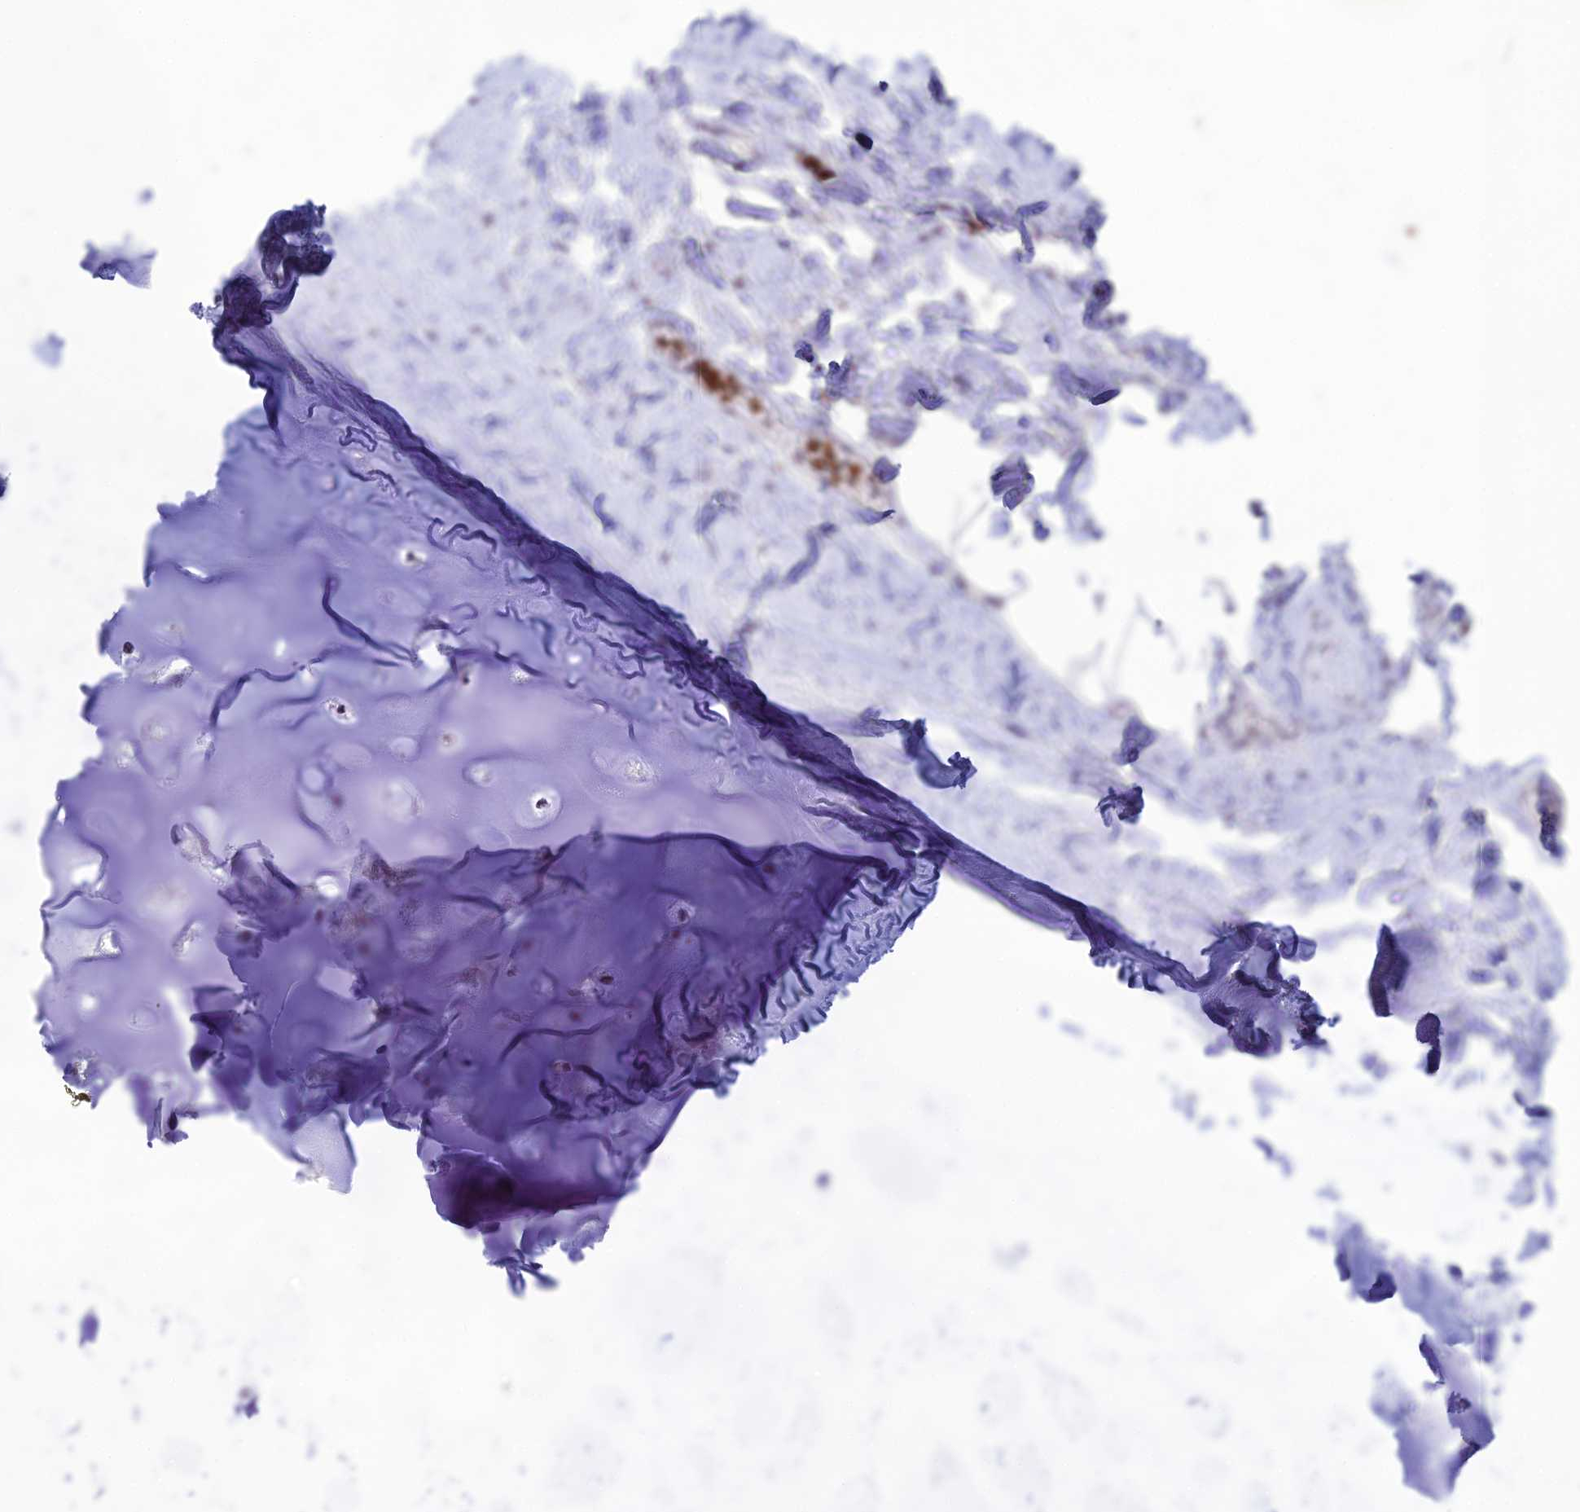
{"staining": {"intensity": "negative", "quantity": "none", "location": "none"}, "tissue": "adipose tissue", "cell_type": "Adipocytes", "image_type": "normal", "snomed": [{"axis": "morphology", "description": "Normal tissue, NOS"}, {"axis": "topography", "description": "Lymph node"}, {"axis": "topography", "description": "Cartilage tissue"}, {"axis": "topography", "description": "Bronchus"}], "caption": "IHC image of unremarkable adipose tissue: human adipose tissue stained with DAB (3,3'-diaminobenzidine) reveals no significant protein positivity in adipocytes. (Brightfield microscopy of DAB (3,3'-diaminobenzidine) IHC at high magnification).", "gene": "MFSD2B", "patient": {"sex": "male", "age": 63}}